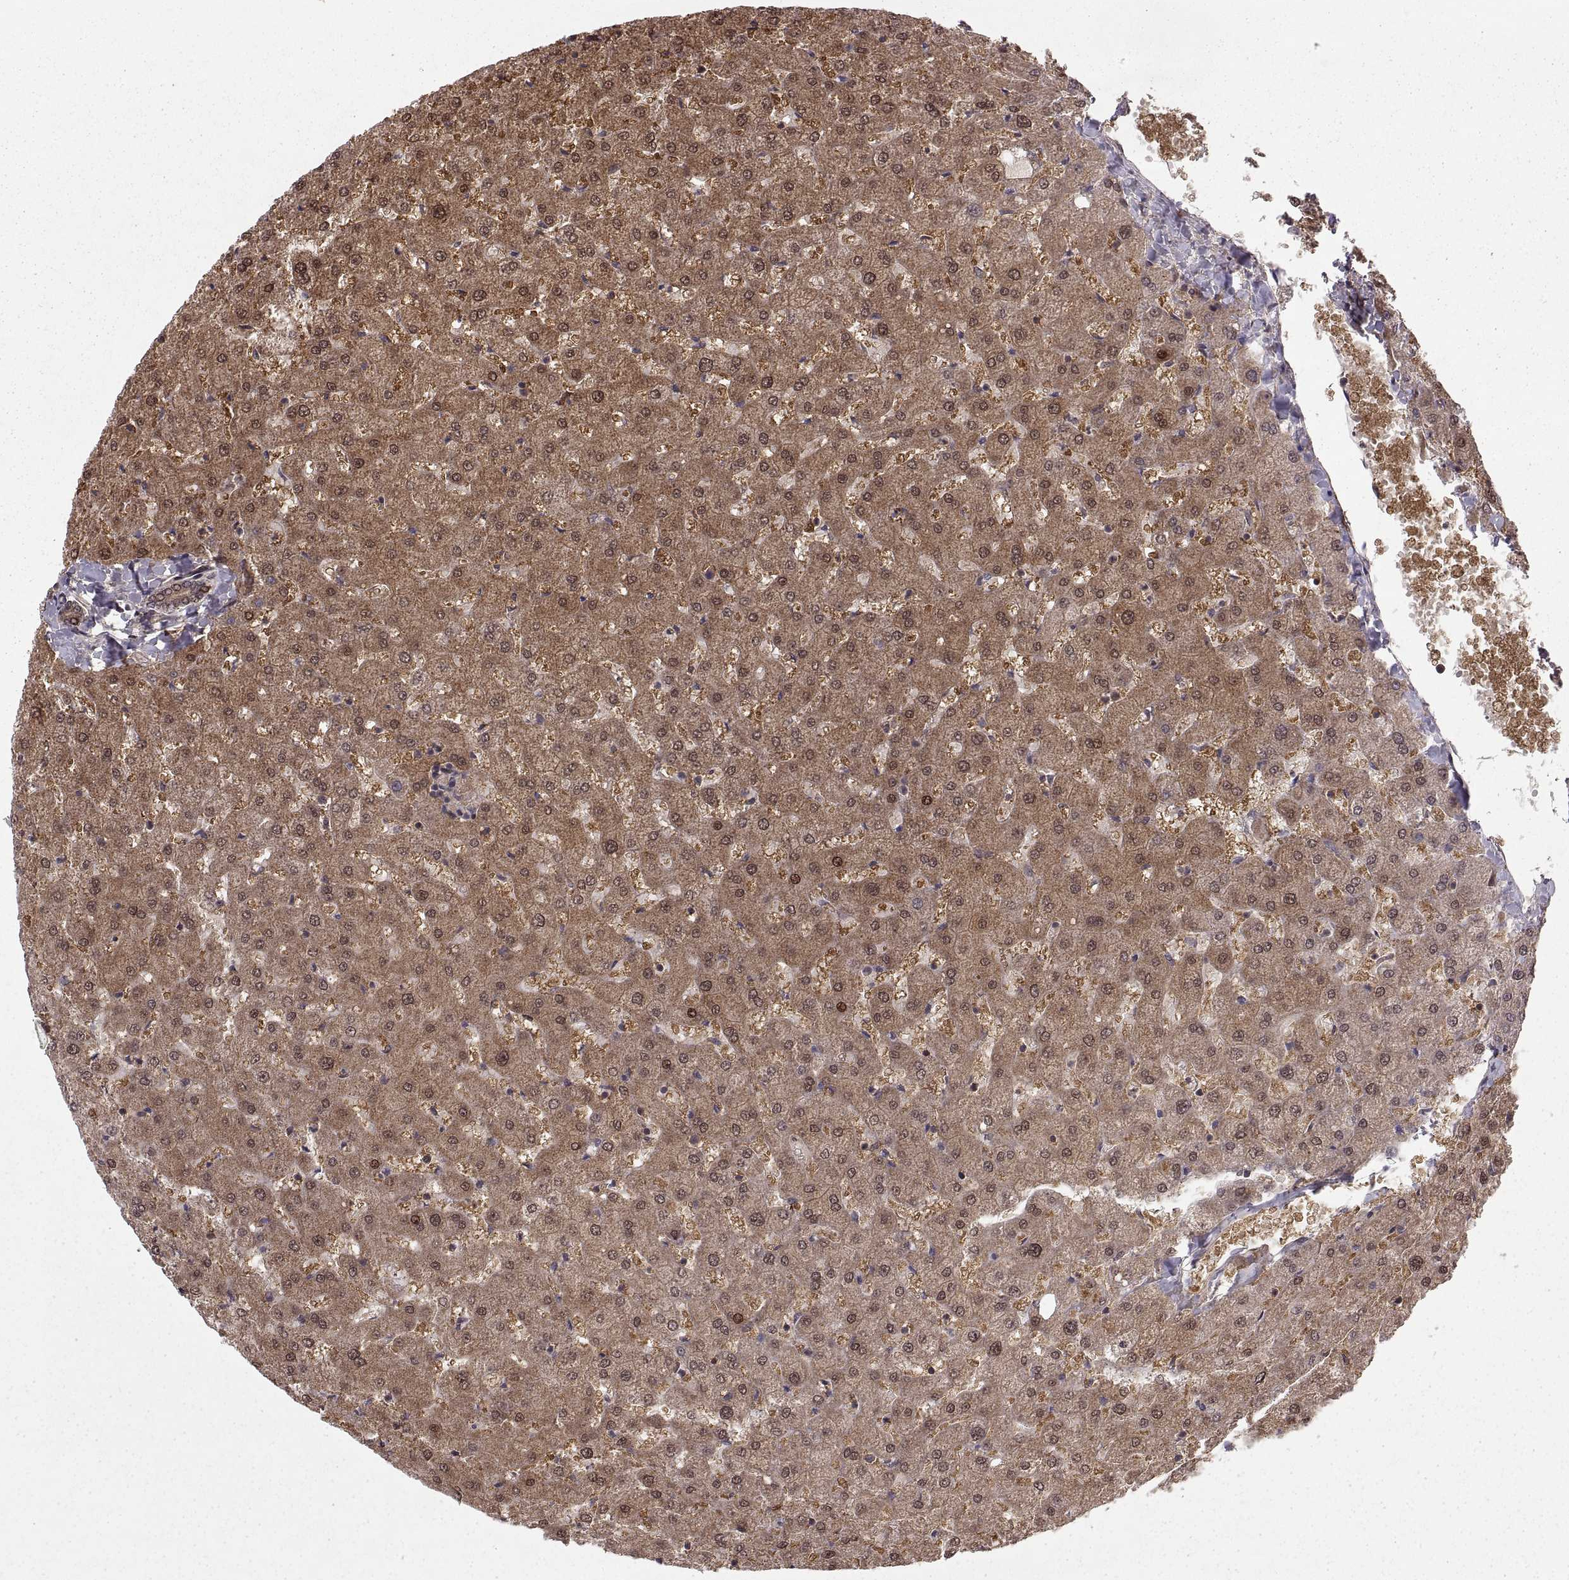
{"staining": {"intensity": "weak", "quantity": ">75%", "location": "cytoplasmic/membranous"}, "tissue": "liver", "cell_type": "Cholangiocytes", "image_type": "normal", "snomed": [{"axis": "morphology", "description": "Normal tissue, NOS"}, {"axis": "topography", "description": "Liver"}], "caption": "Immunohistochemistry photomicrograph of benign liver: human liver stained using immunohistochemistry (IHC) exhibits low levels of weak protein expression localized specifically in the cytoplasmic/membranous of cholangiocytes, appearing as a cytoplasmic/membranous brown color.", "gene": "DEDD", "patient": {"sex": "female", "age": 50}}